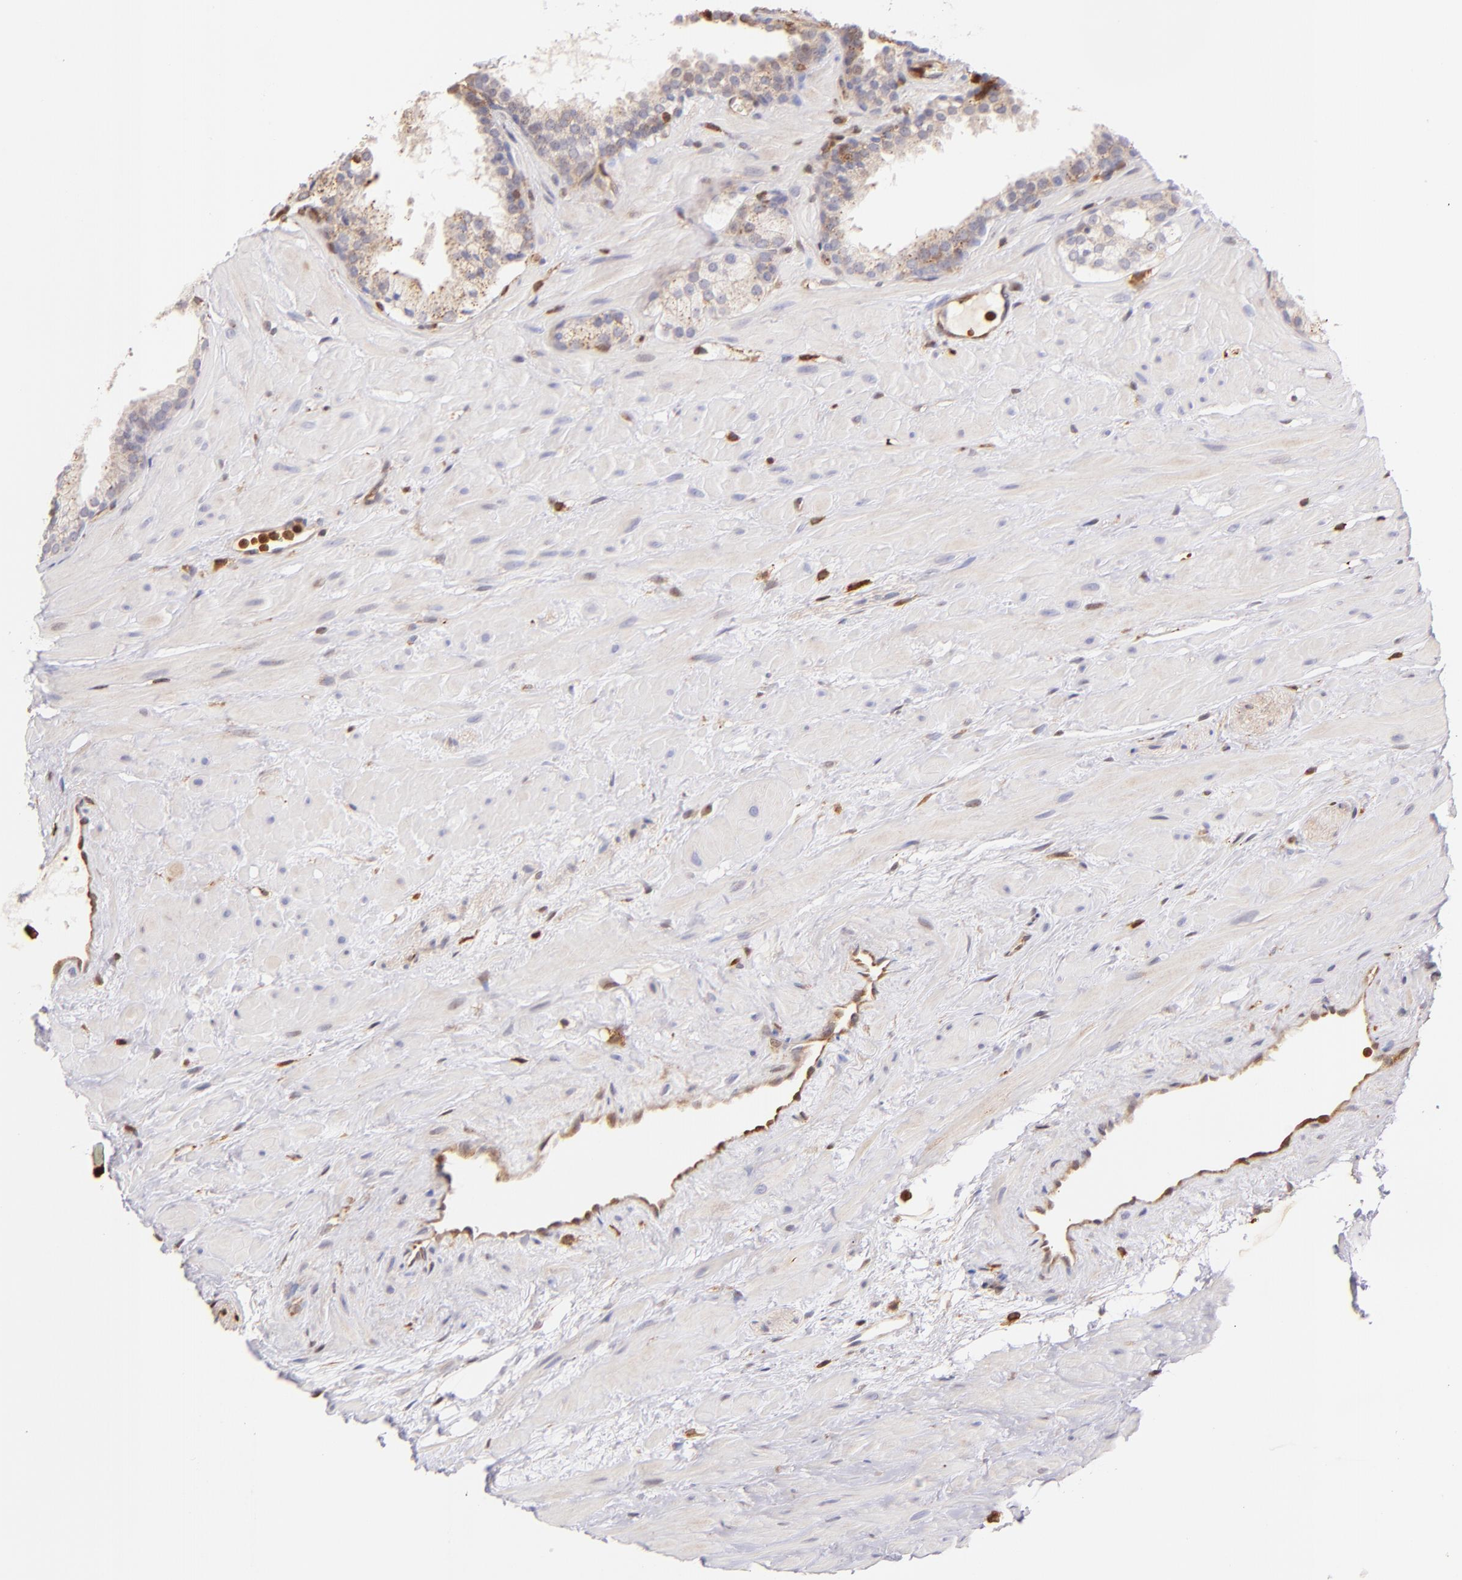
{"staining": {"intensity": "weak", "quantity": ">75%", "location": "cytoplasmic/membranous"}, "tissue": "prostate cancer", "cell_type": "Tumor cells", "image_type": "cancer", "snomed": [{"axis": "morphology", "description": "Adenocarcinoma, Low grade"}, {"axis": "topography", "description": "Prostate"}], "caption": "An immunohistochemistry (IHC) histopathology image of tumor tissue is shown. Protein staining in brown highlights weak cytoplasmic/membranous positivity in prostate cancer within tumor cells. The protein of interest is shown in brown color, while the nuclei are stained blue.", "gene": "BTK", "patient": {"sex": "male", "age": 57}}